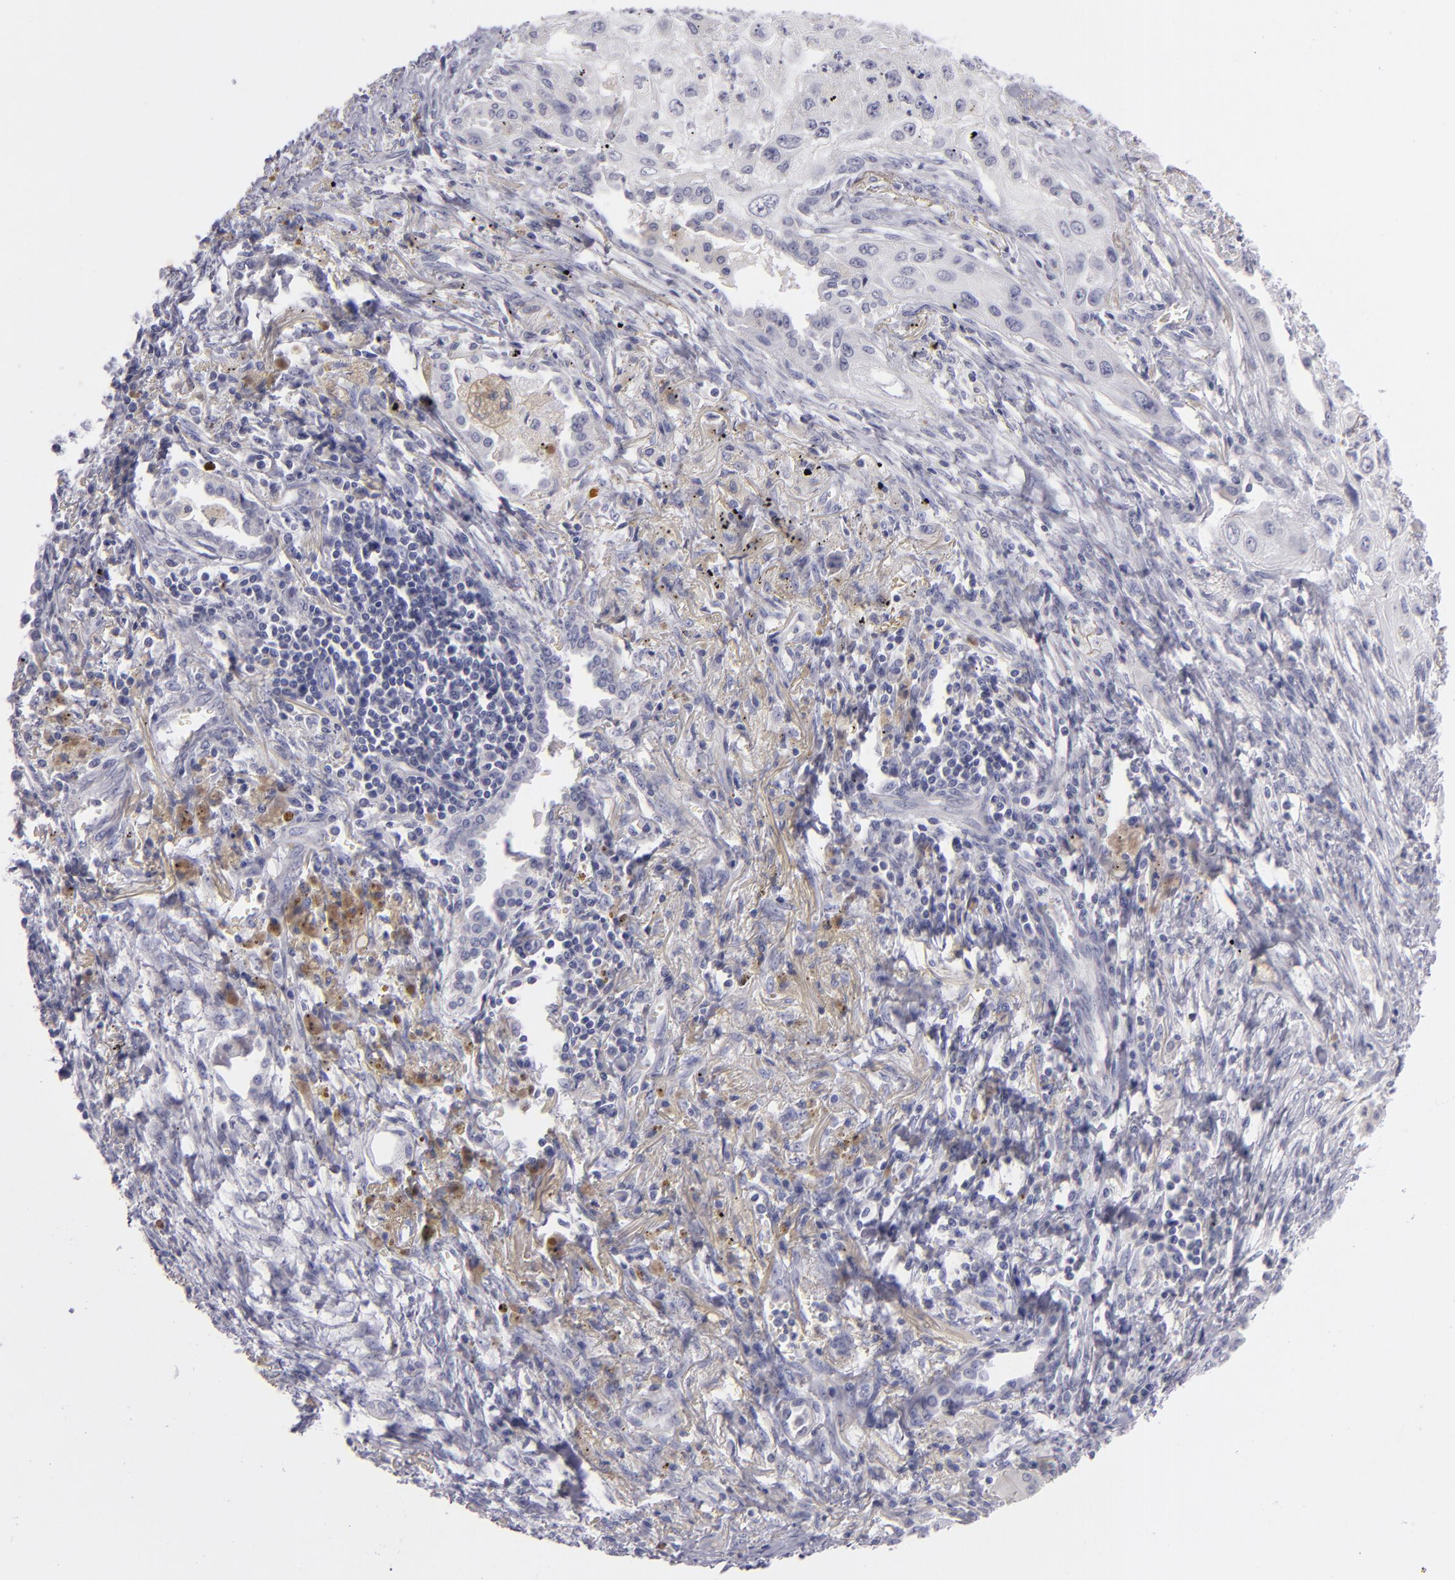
{"staining": {"intensity": "negative", "quantity": "none", "location": "none"}, "tissue": "lung cancer", "cell_type": "Tumor cells", "image_type": "cancer", "snomed": [{"axis": "morphology", "description": "Squamous cell carcinoma, NOS"}, {"axis": "topography", "description": "Lung"}], "caption": "Protein analysis of lung cancer (squamous cell carcinoma) shows no significant expression in tumor cells.", "gene": "TNNC1", "patient": {"sex": "male", "age": 71}}